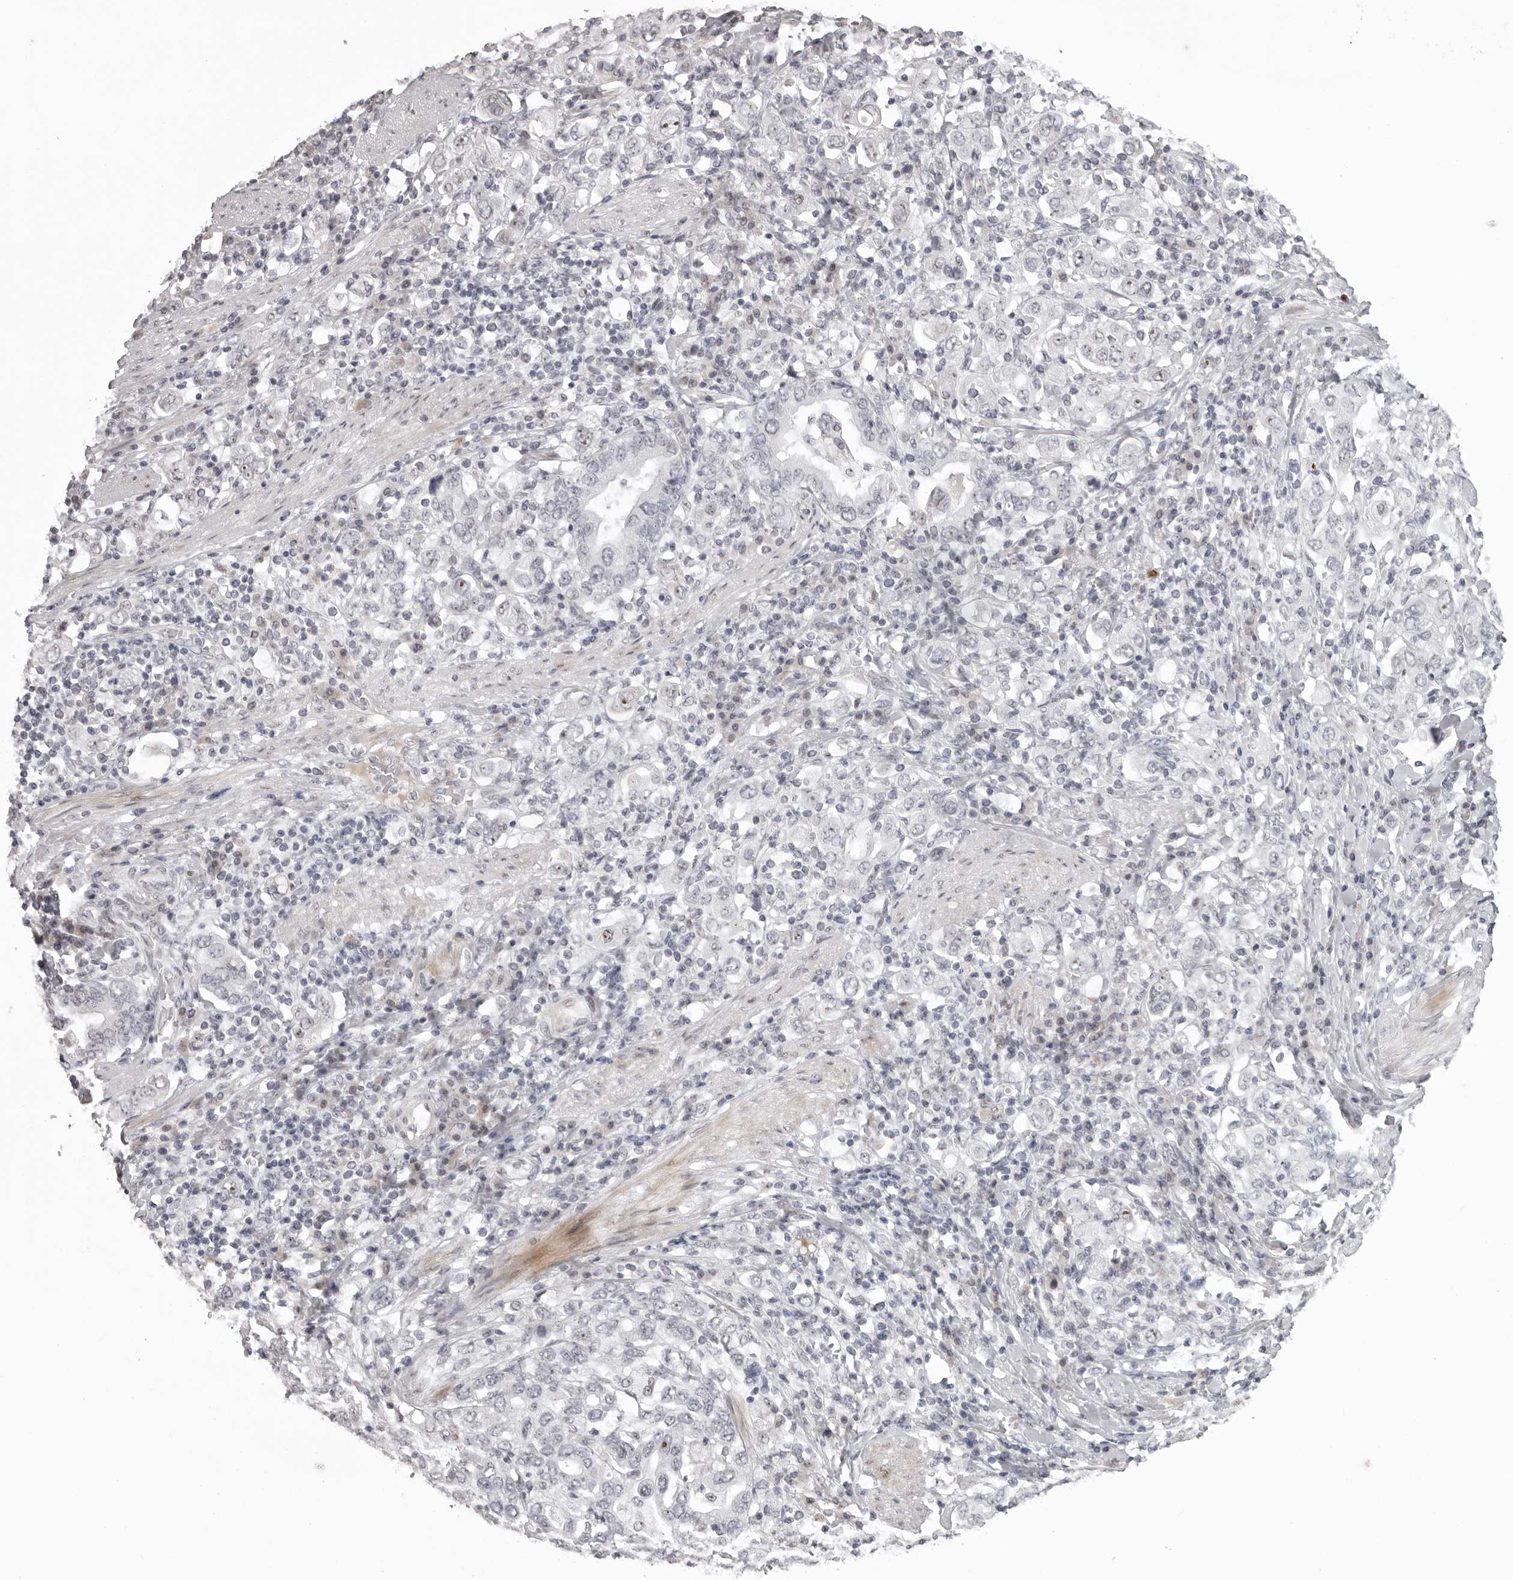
{"staining": {"intensity": "negative", "quantity": "none", "location": "none"}, "tissue": "stomach cancer", "cell_type": "Tumor cells", "image_type": "cancer", "snomed": [{"axis": "morphology", "description": "Adenocarcinoma, NOS"}, {"axis": "topography", "description": "Stomach, upper"}], "caption": "Immunohistochemical staining of stomach cancer (adenocarcinoma) shows no significant positivity in tumor cells.", "gene": "HELZ", "patient": {"sex": "male", "age": 62}}